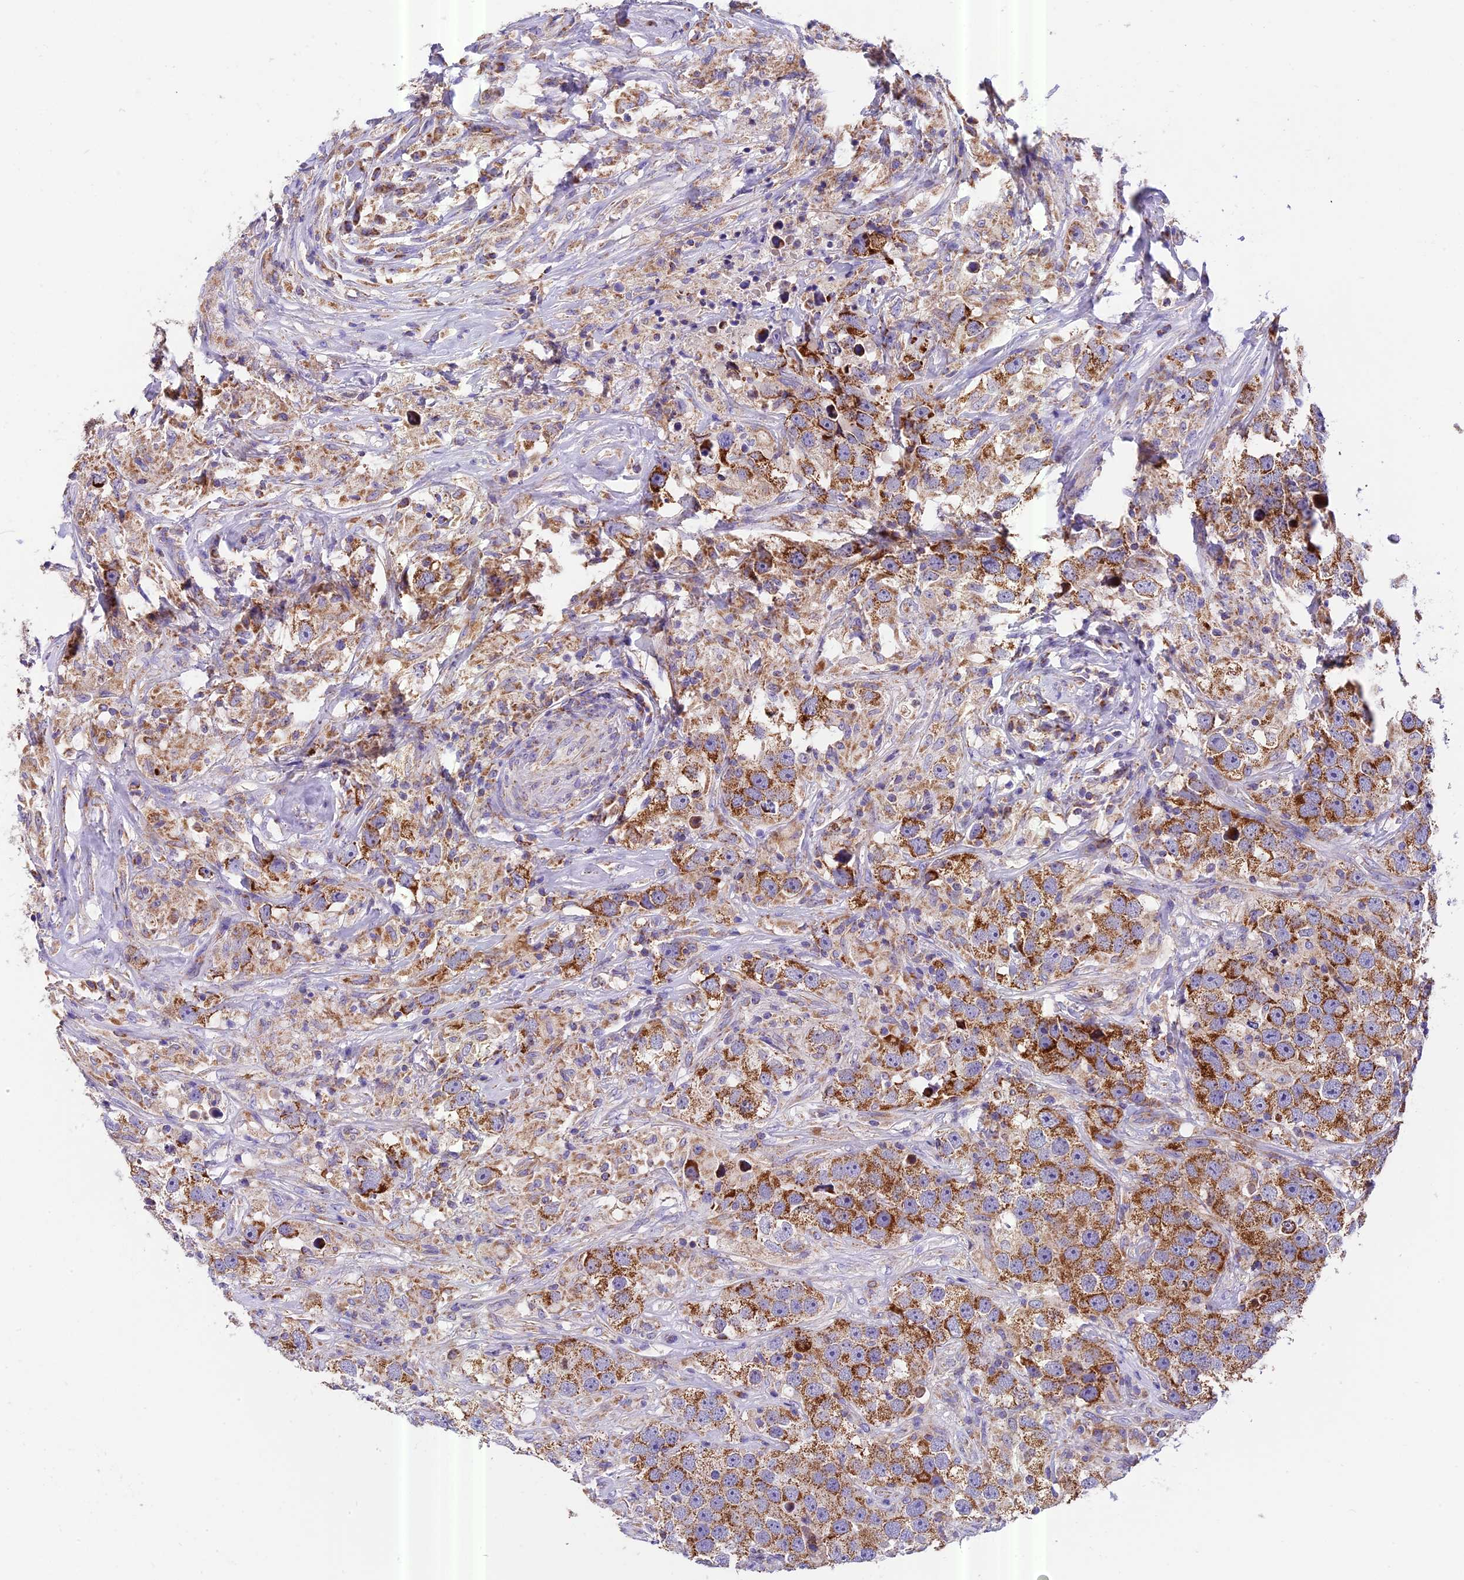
{"staining": {"intensity": "moderate", "quantity": ">75%", "location": "cytoplasmic/membranous"}, "tissue": "testis cancer", "cell_type": "Tumor cells", "image_type": "cancer", "snomed": [{"axis": "morphology", "description": "Seminoma, NOS"}, {"axis": "topography", "description": "Testis"}], "caption": "A brown stain labels moderate cytoplasmic/membranous staining of a protein in testis seminoma tumor cells.", "gene": "MGME1", "patient": {"sex": "male", "age": 49}}